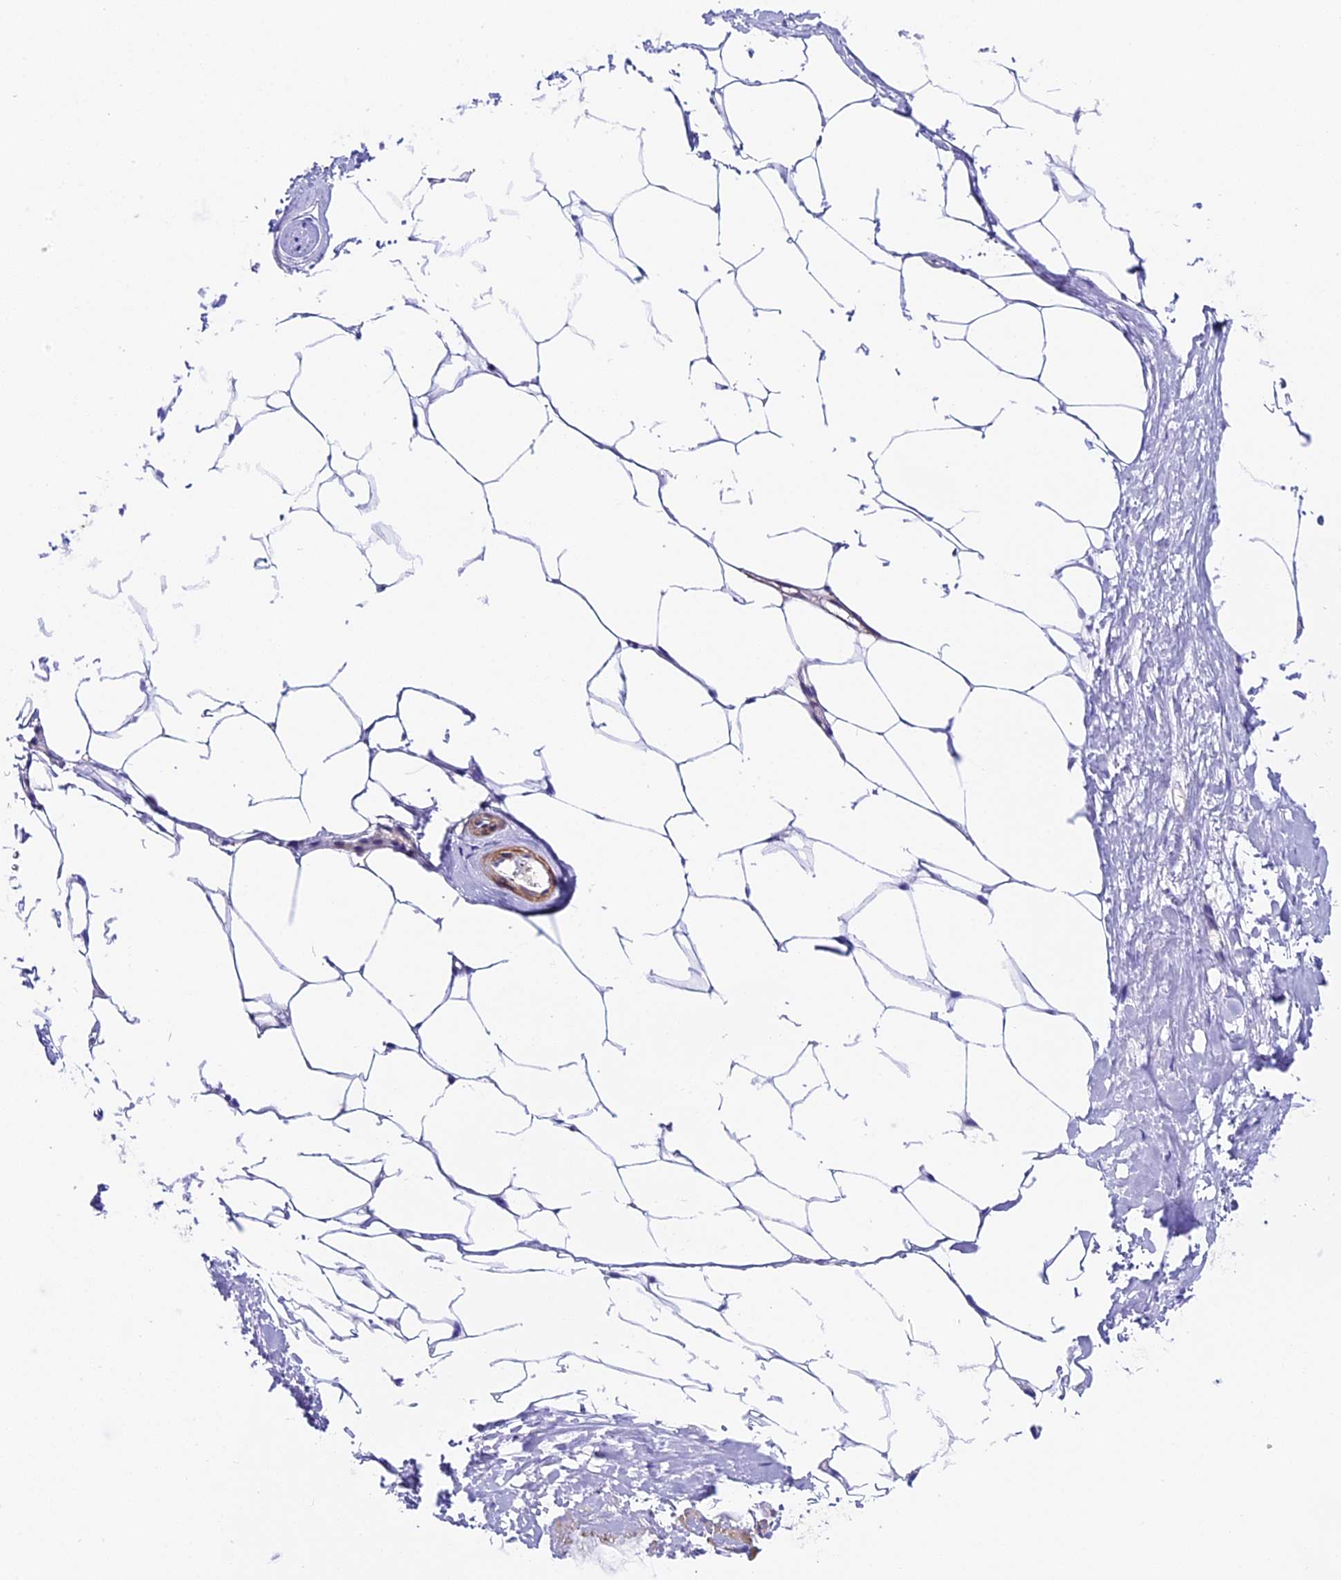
{"staining": {"intensity": "negative", "quantity": "none", "location": "none"}, "tissue": "adipose tissue", "cell_type": "Adipocytes", "image_type": "normal", "snomed": [{"axis": "morphology", "description": "Normal tissue, NOS"}, {"axis": "morphology", "description": "Adenocarcinoma, Low grade"}, {"axis": "topography", "description": "Prostate"}, {"axis": "topography", "description": "Peripheral nerve tissue"}], "caption": "Immunohistochemistry photomicrograph of normal adipose tissue stained for a protein (brown), which shows no positivity in adipocytes.", "gene": "HOMER3", "patient": {"sex": "male", "age": 63}}